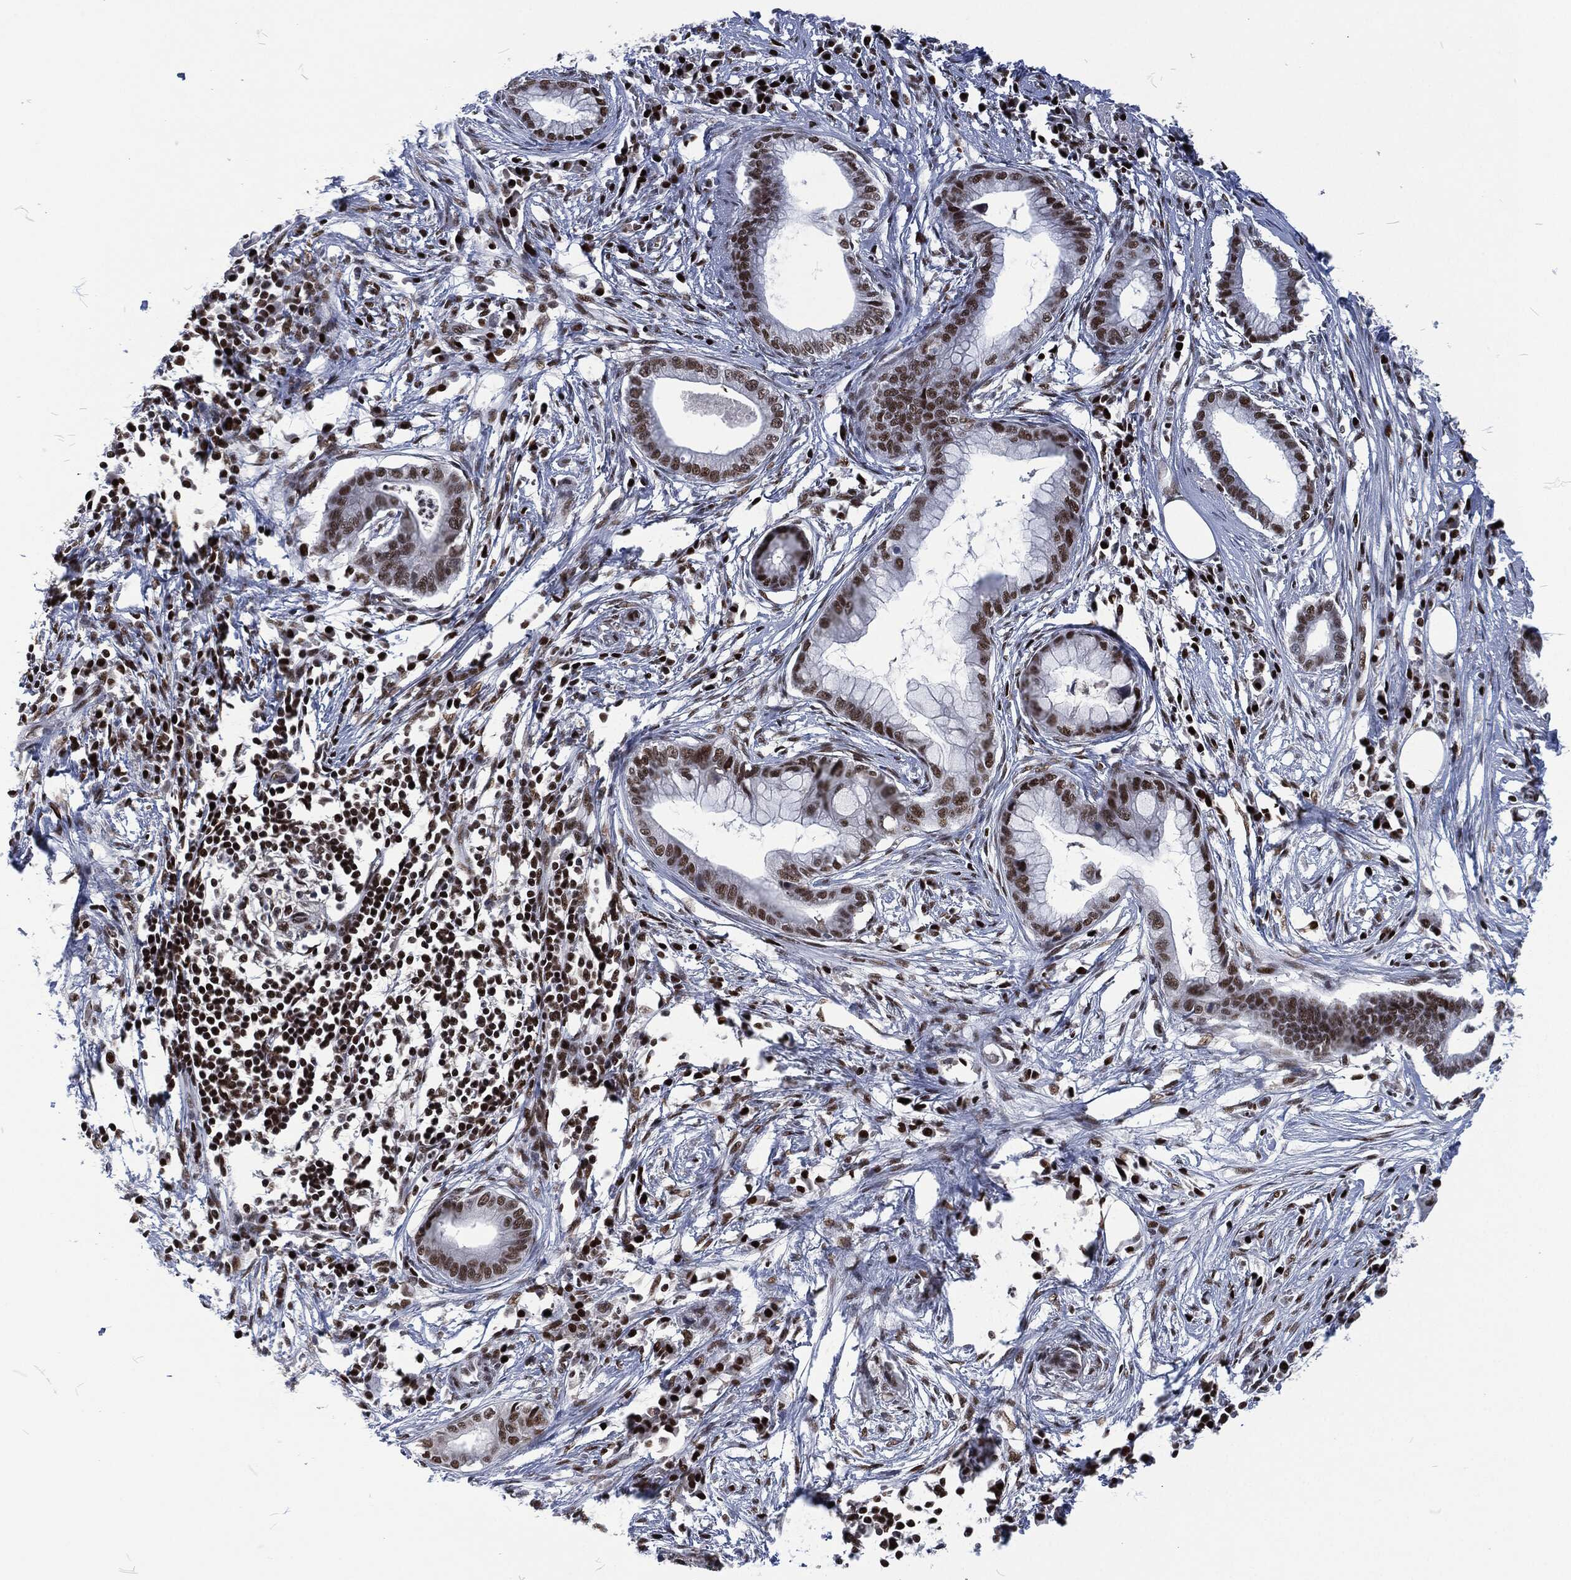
{"staining": {"intensity": "strong", "quantity": "25%-75%", "location": "nuclear"}, "tissue": "pancreatic cancer", "cell_type": "Tumor cells", "image_type": "cancer", "snomed": [{"axis": "morphology", "description": "Normal tissue, NOS"}, {"axis": "morphology", "description": "Adenocarcinoma, NOS"}, {"axis": "topography", "description": "Pancreas"}], "caption": "Brown immunohistochemical staining in human pancreatic adenocarcinoma displays strong nuclear staining in approximately 25%-75% of tumor cells.", "gene": "DCPS", "patient": {"sex": "female", "age": 58}}